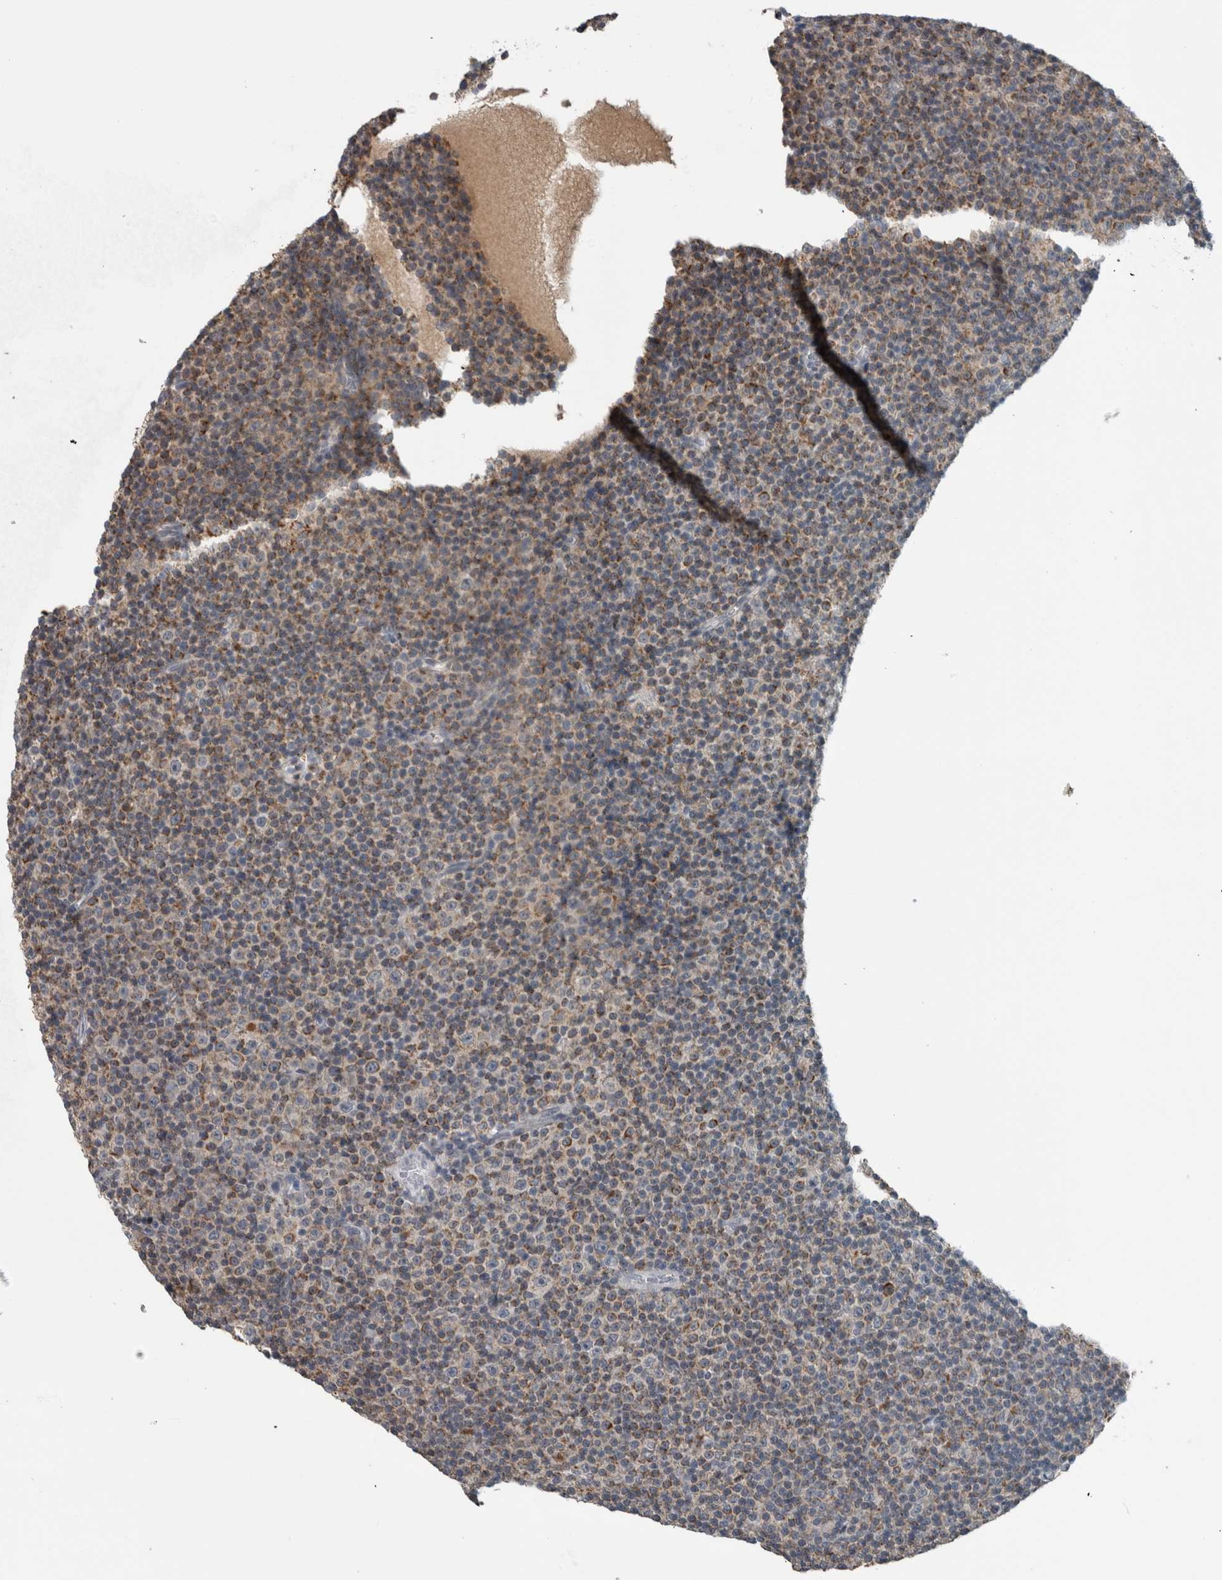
{"staining": {"intensity": "moderate", "quantity": "25%-75%", "location": "cytoplasmic/membranous"}, "tissue": "lymphoma", "cell_type": "Tumor cells", "image_type": "cancer", "snomed": [{"axis": "morphology", "description": "Malignant lymphoma, non-Hodgkin's type, Low grade"}, {"axis": "topography", "description": "Lymph node"}], "caption": "High-power microscopy captured an IHC micrograph of lymphoma, revealing moderate cytoplasmic/membranous expression in about 25%-75% of tumor cells.", "gene": "ACSF2", "patient": {"sex": "female", "age": 67}}